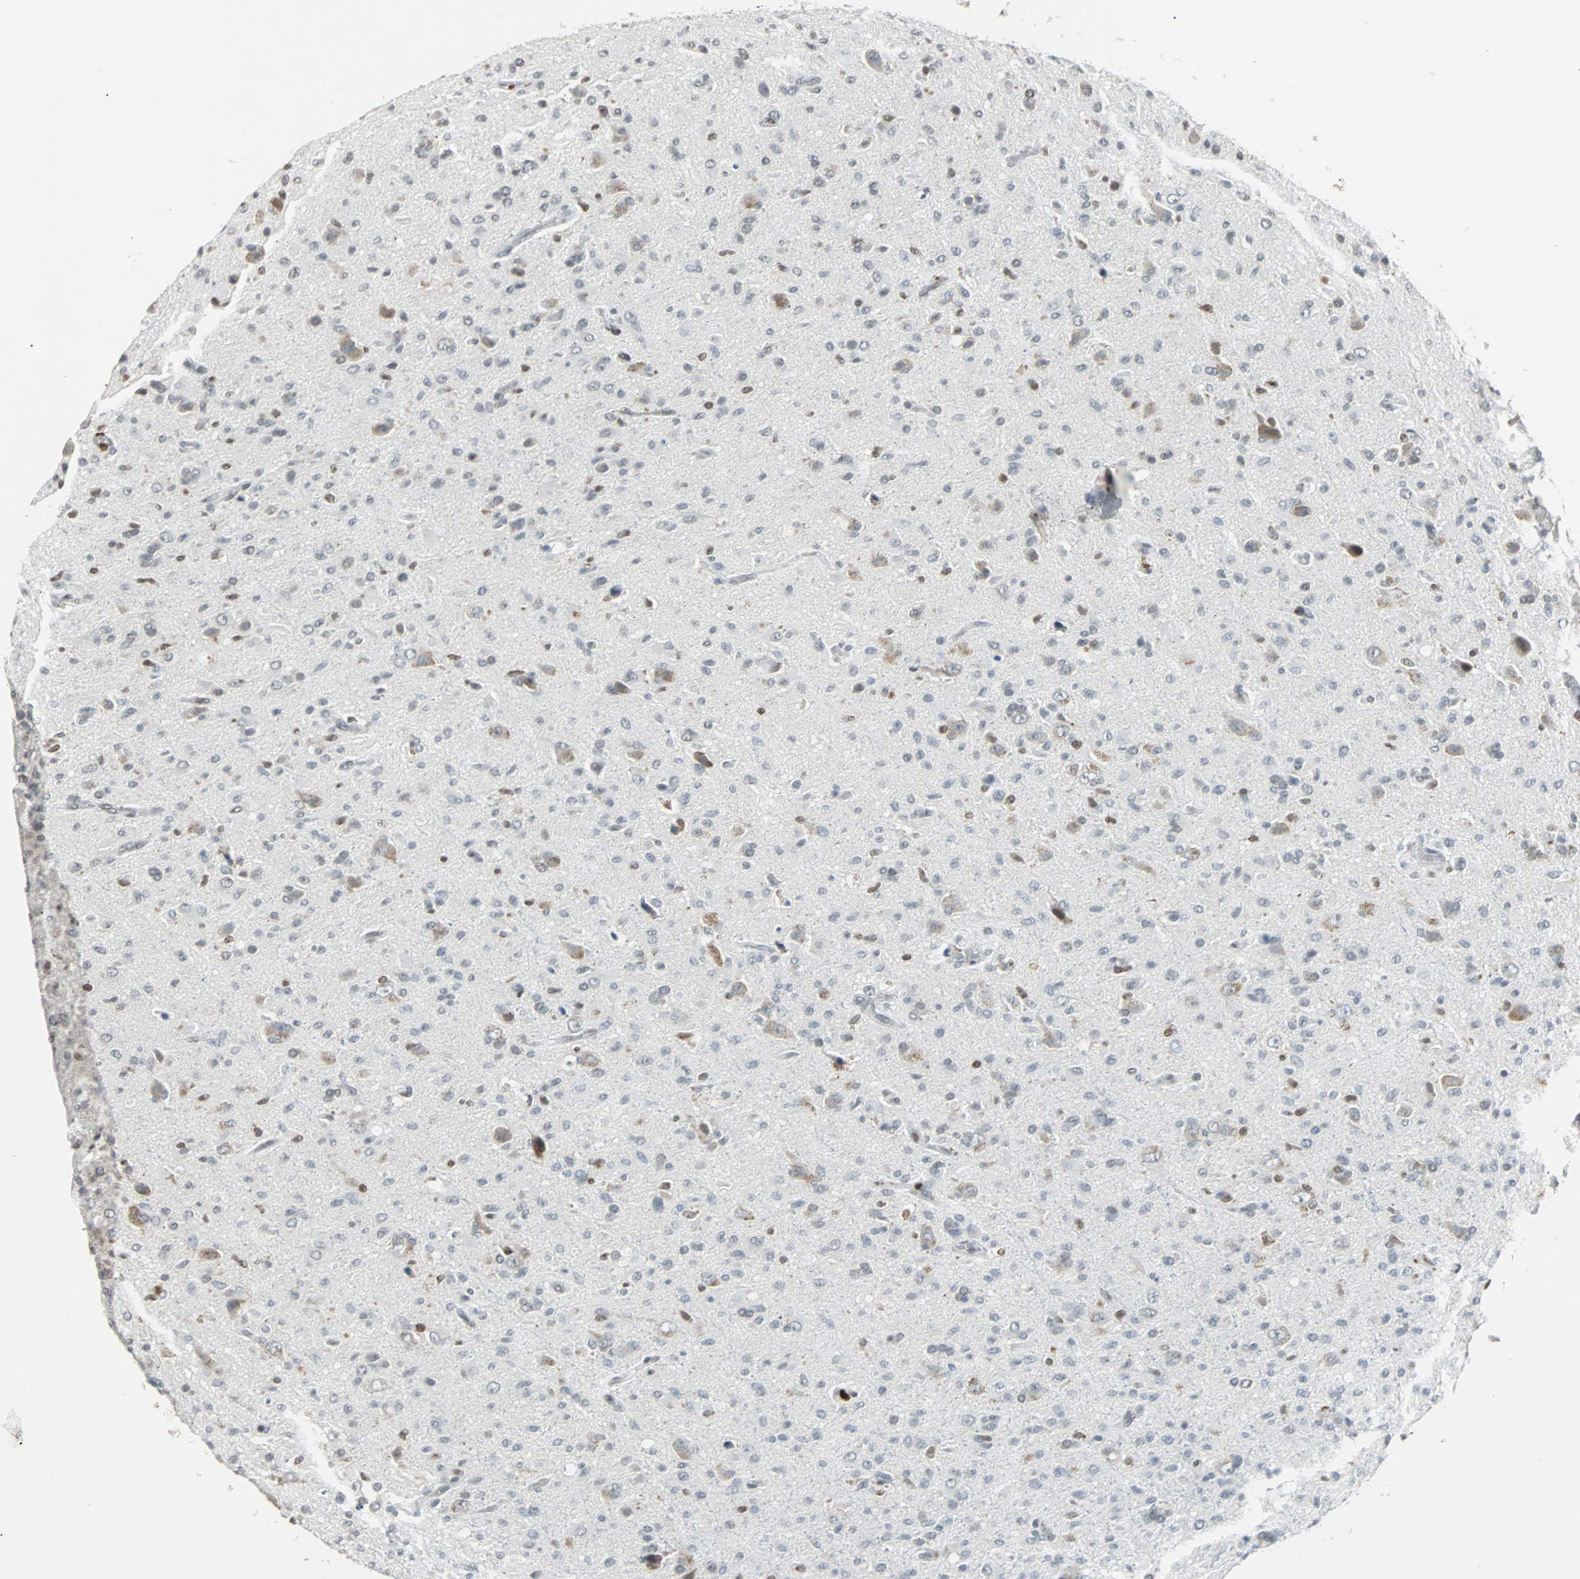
{"staining": {"intensity": "weak", "quantity": "<25%", "location": "nuclear"}, "tissue": "glioma", "cell_type": "Tumor cells", "image_type": "cancer", "snomed": [{"axis": "morphology", "description": "Glioma, malignant, High grade"}, {"axis": "topography", "description": "Brain"}], "caption": "Immunohistochemistry (IHC) photomicrograph of malignant glioma (high-grade) stained for a protein (brown), which shows no positivity in tumor cells.", "gene": "HLX", "patient": {"sex": "male", "age": 71}}